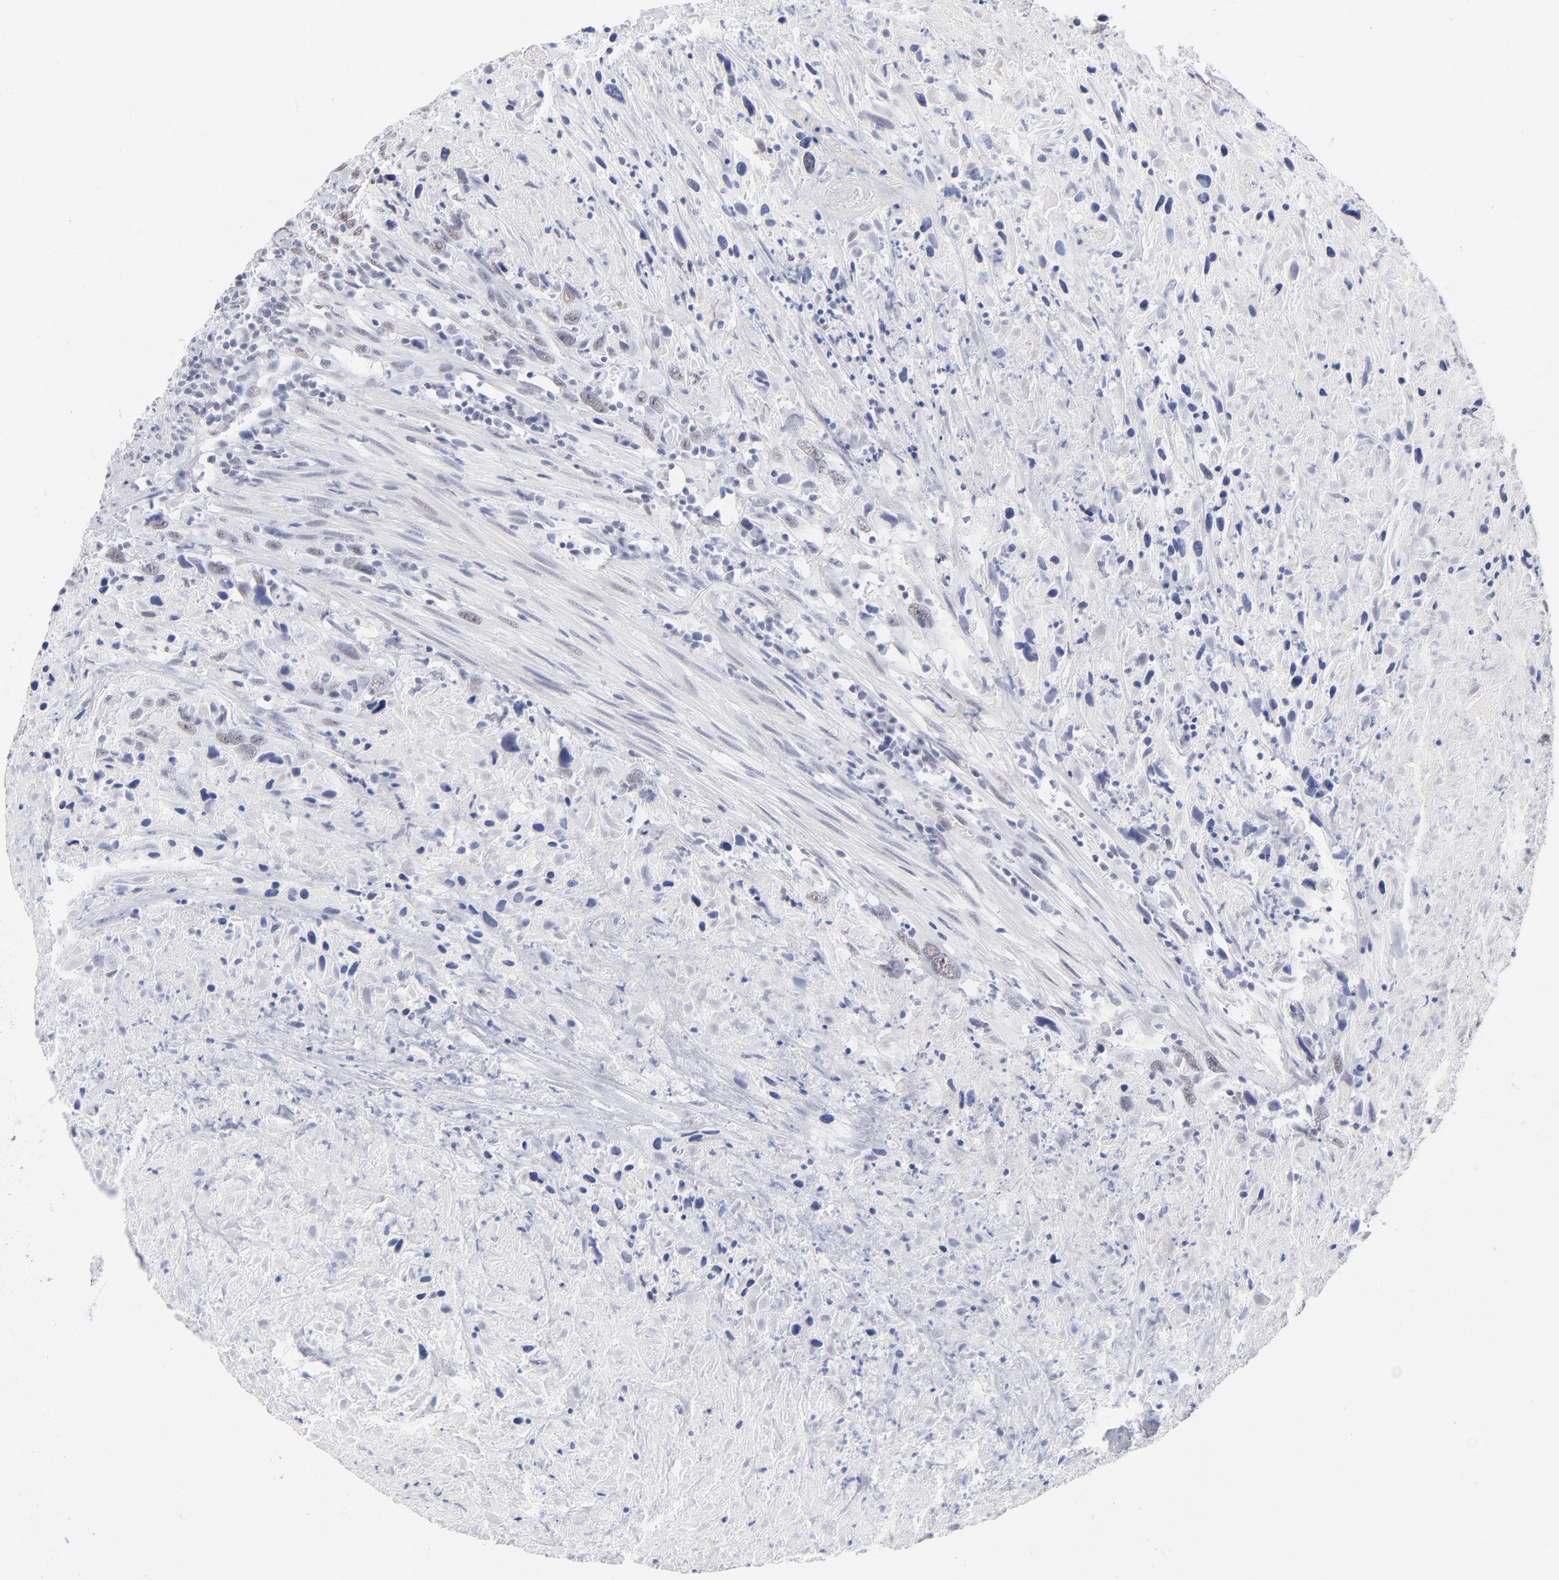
{"staining": {"intensity": "weak", "quantity": ">75%", "location": "nuclear"}, "tissue": "urothelial cancer", "cell_type": "Tumor cells", "image_type": "cancer", "snomed": [{"axis": "morphology", "description": "Urothelial carcinoma, High grade"}, {"axis": "topography", "description": "Urinary bladder"}], "caption": "Urothelial carcinoma (high-grade) stained for a protein (brown) reveals weak nuclear positive staining in about >75% of tumor cells.", "gene": "SNRPB", "patient": {"sex": "male", "age": 61}}